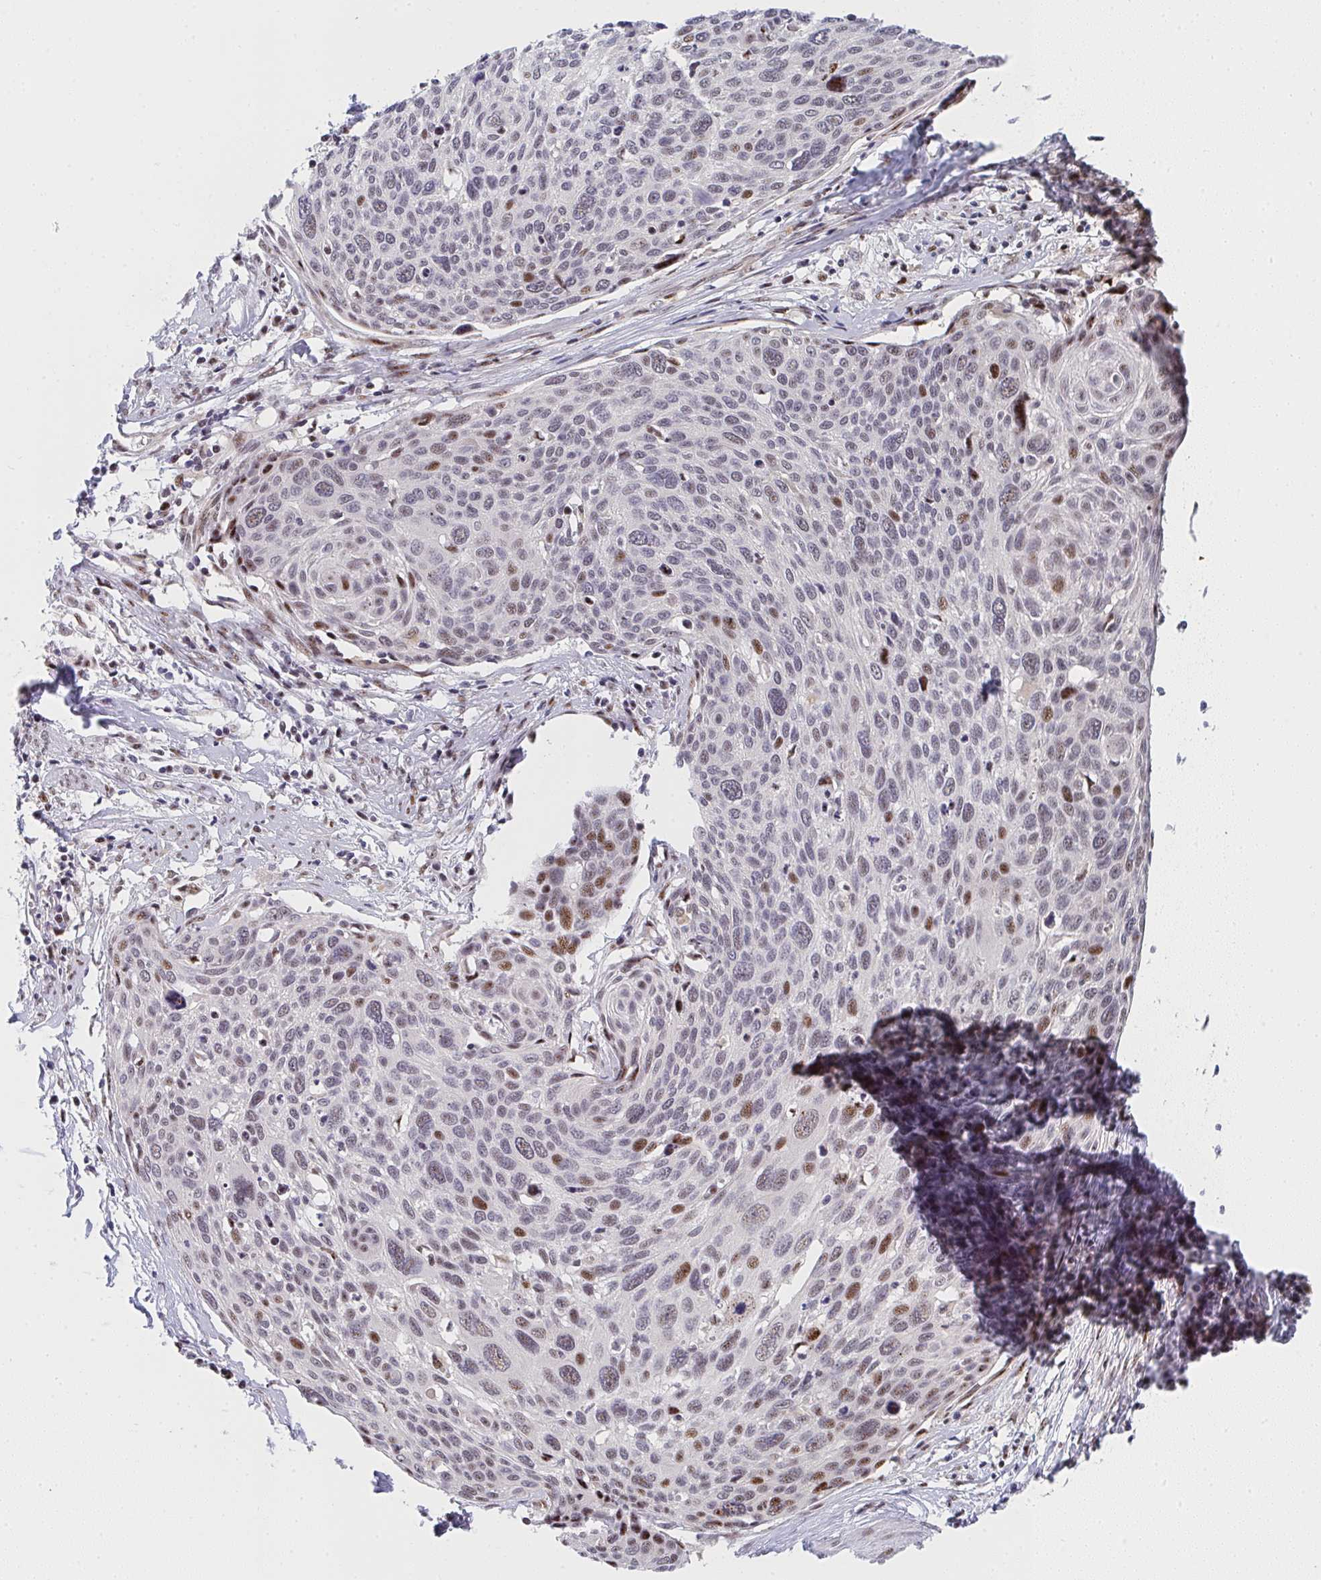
{"staining": {"intensity": "moderate", "quantity": "<25%", "location": "nuclear"}, "tissue": "cervical cancer", "cell_type": "Tumor cells", "image_type": "cancer", "snomed": [{"axis": "morphology", "description": "Squamous cell carcinoma, NOS"}, {"axis": "topography", "description": "Cervix"}], "caption": "Cervical cancer stained with a protein marker exhibits moderate staining in tumor cells.", "gene": "ZIC3", "patient": {"sex": "female", "age": 49}}